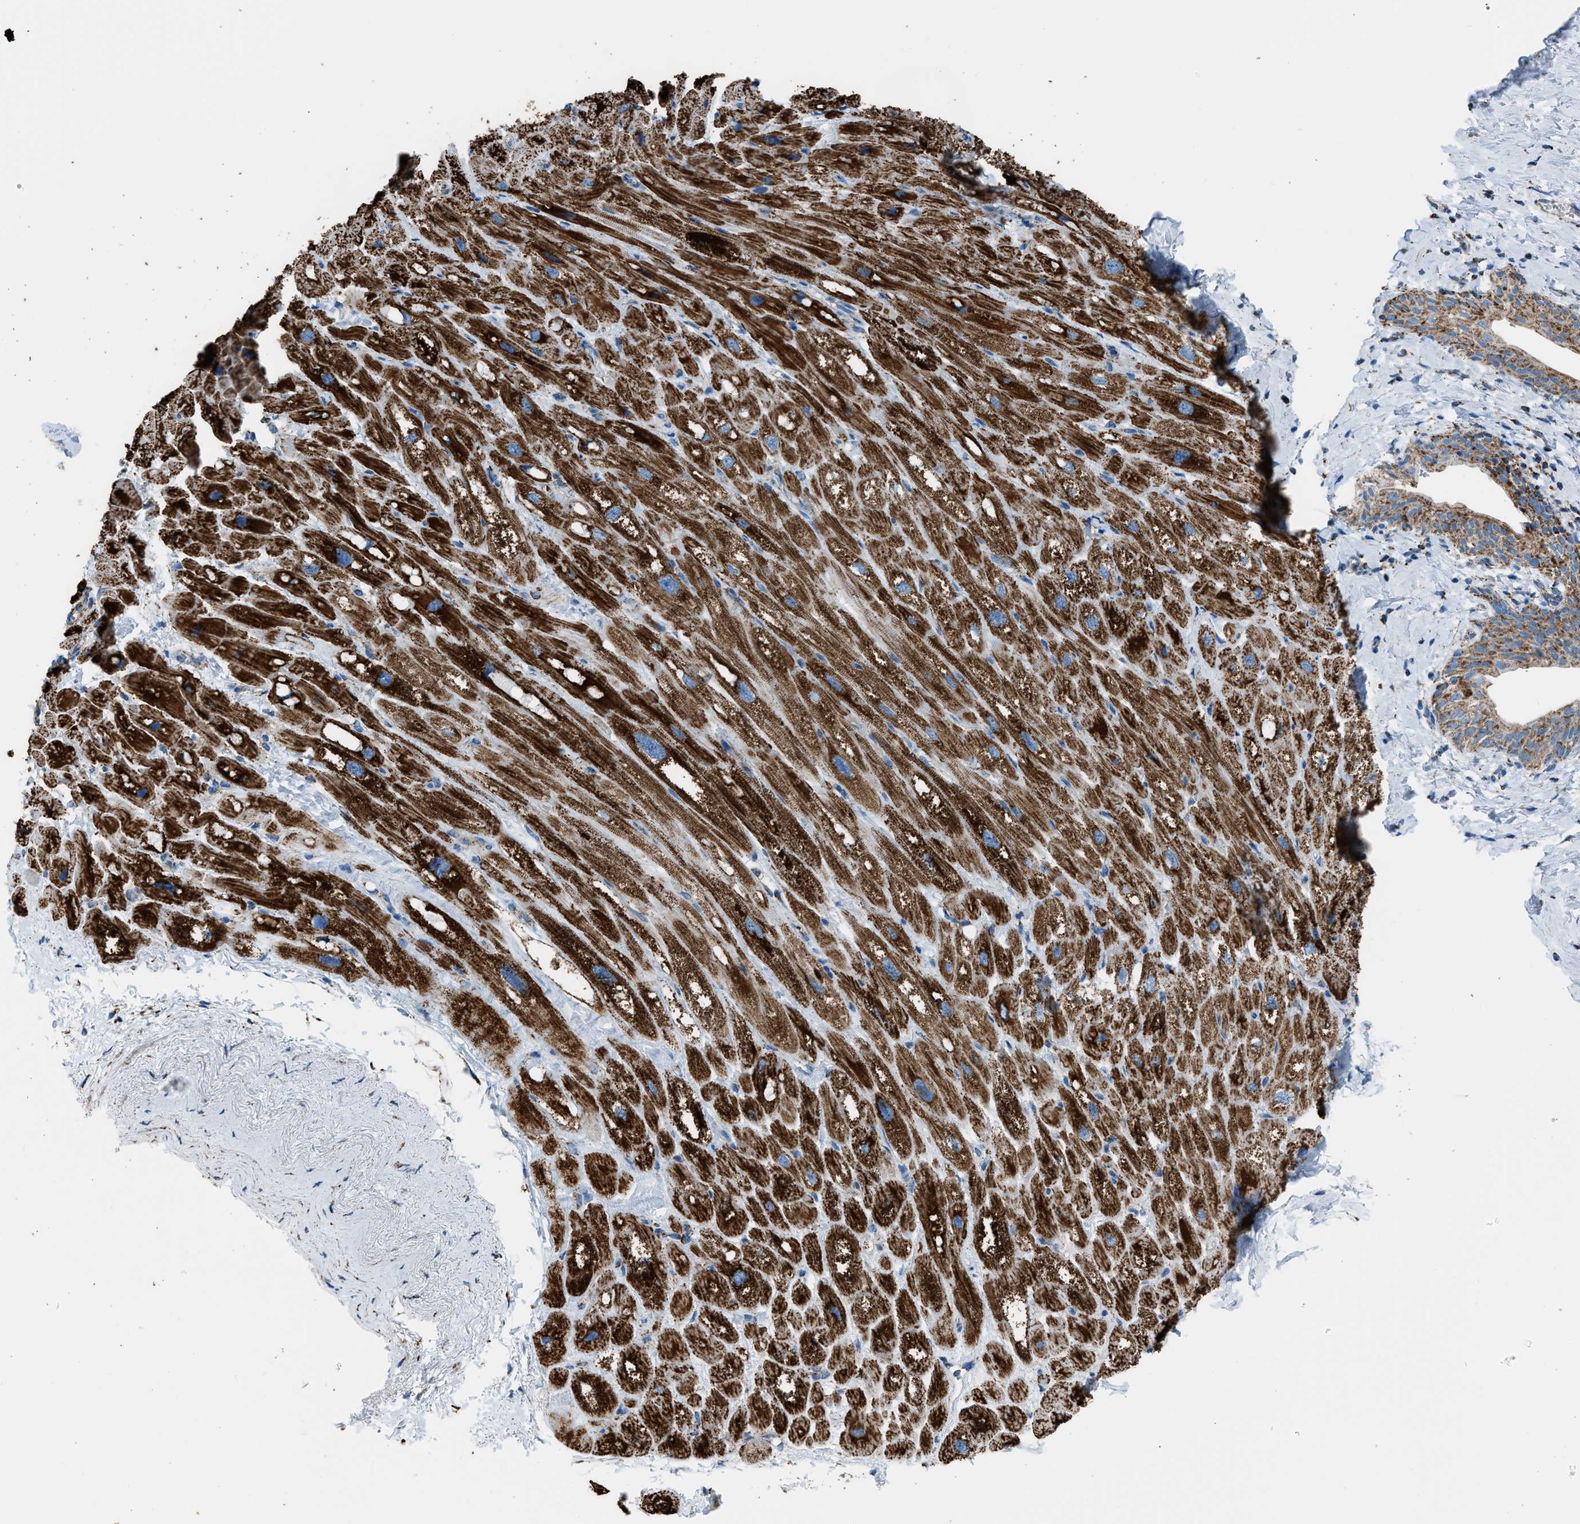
{"staining": {"intensity": "strong", "quantity": ">75%", "location": "cytoplasmic/membranous"}, "tissue": "heart muscle", "cell_type": "Cardiomyocytes", "image_type": "normal", "snomed": [{"axis": "morphology", "description": "Normal tissue, NOS"}, {"axis": "topography", "description": "Heart"}], "caption": "High-power microscopy captured an immunohistochemistry (IHC) histopathology image of unremarkable heart muscle, revealing strong cytoplasmic/membranous positivity in approximately >75% of cardiomyocytes. (IHC, brightfield microscopy, high magnification).", "gene": "MDH2", "patient": {"sex": "male", "age": 49}}